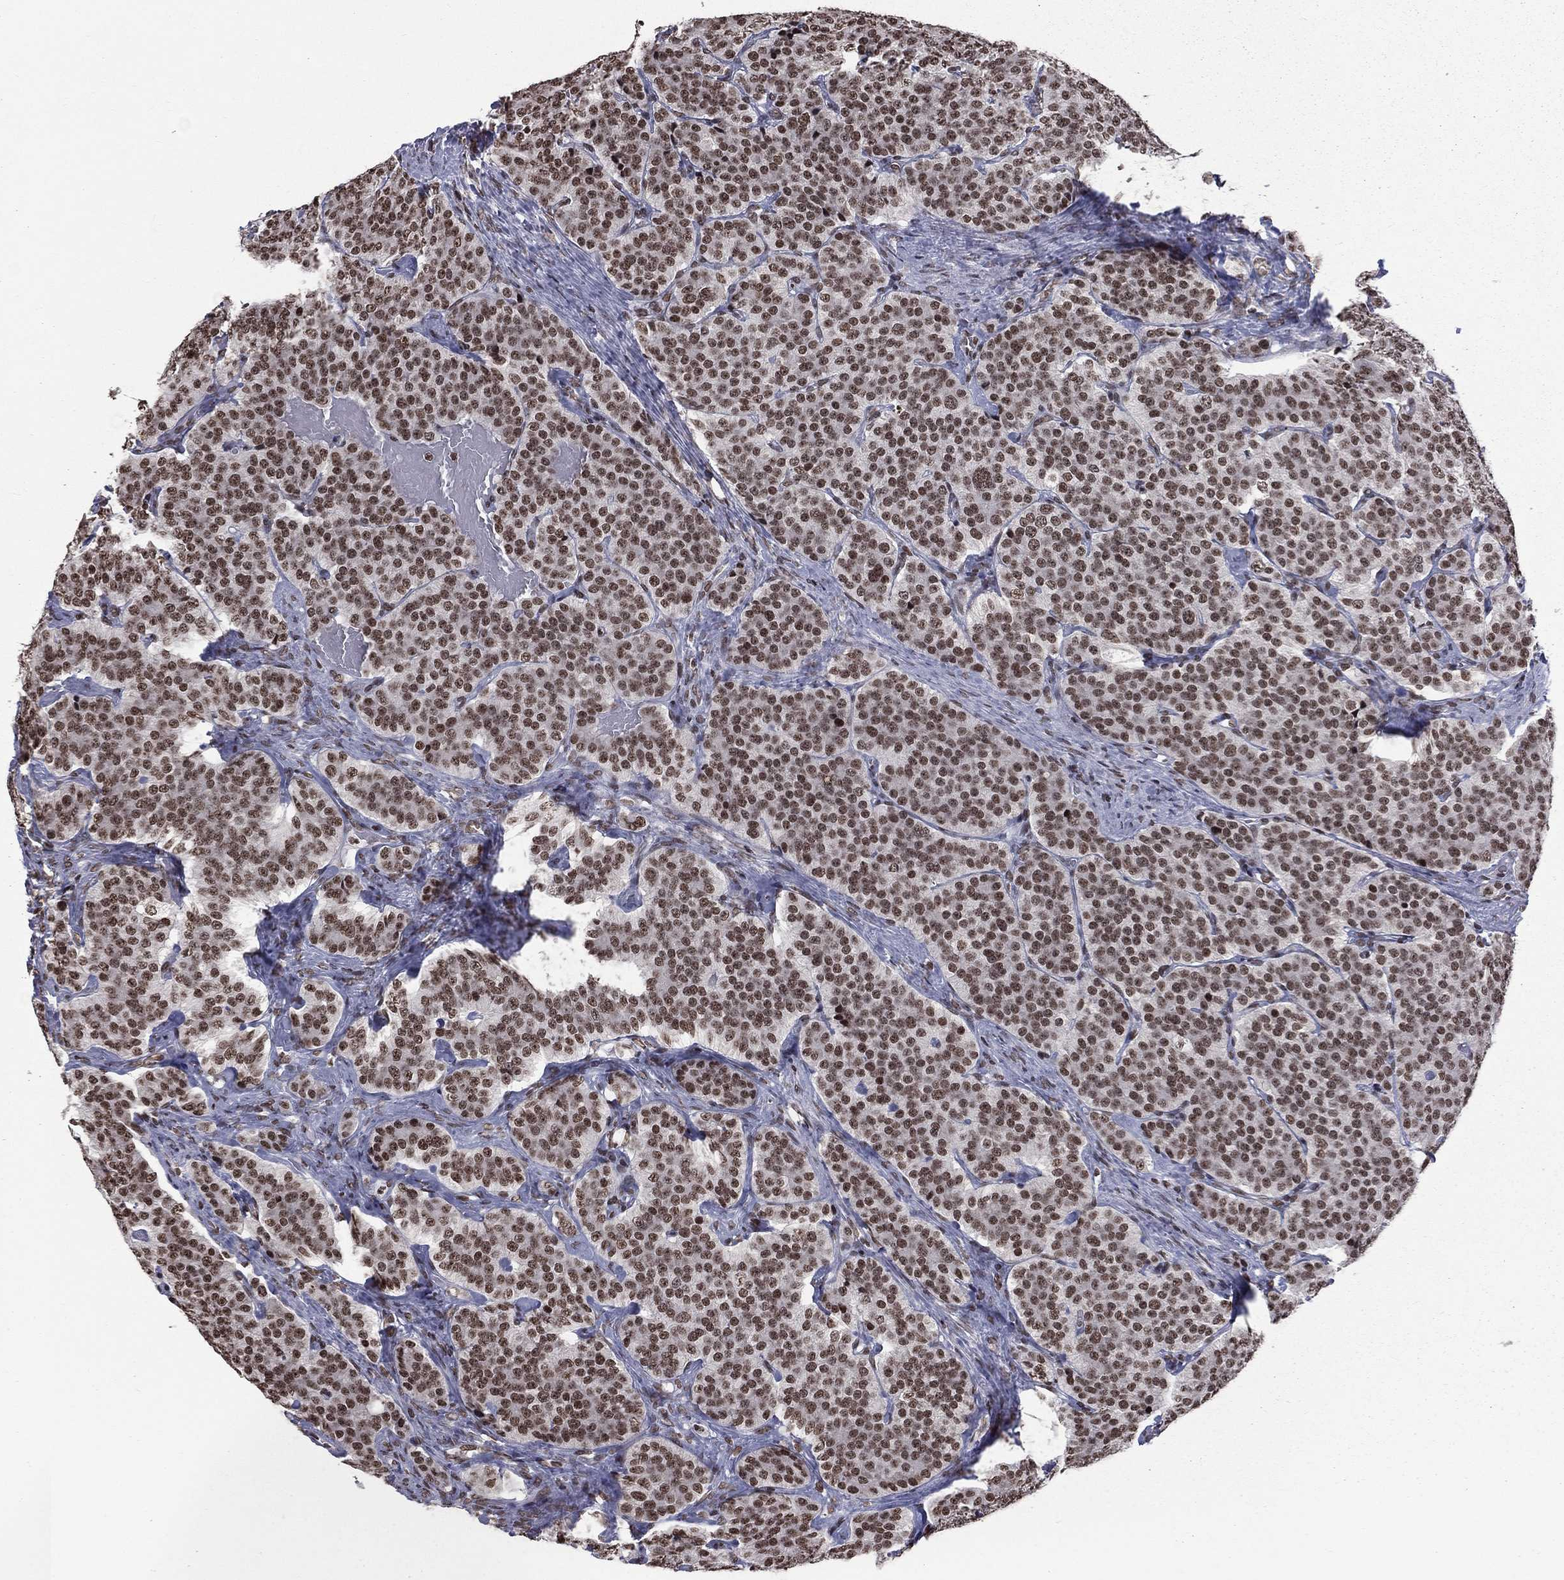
{"staining": {"intensity": "strong", "quantity": ">75%", "location": "nuclear"}, "tissue": "carcinoid", "cell_type": "Tumor cells", "image_type": "cancer", "snomed": [{"axis": "morphology", "description": "Carcinoid, malignant, NOS"}, {"axis": "topography", "description": "Small intestine"}], "caption": "Immunohistochemical staining of human carcinoid displays high levels of strong nuclear protein staining in approximately >75% of tumor cells.", "gene": "RFX7", "patient": {"sex": "female", "age": 58}}